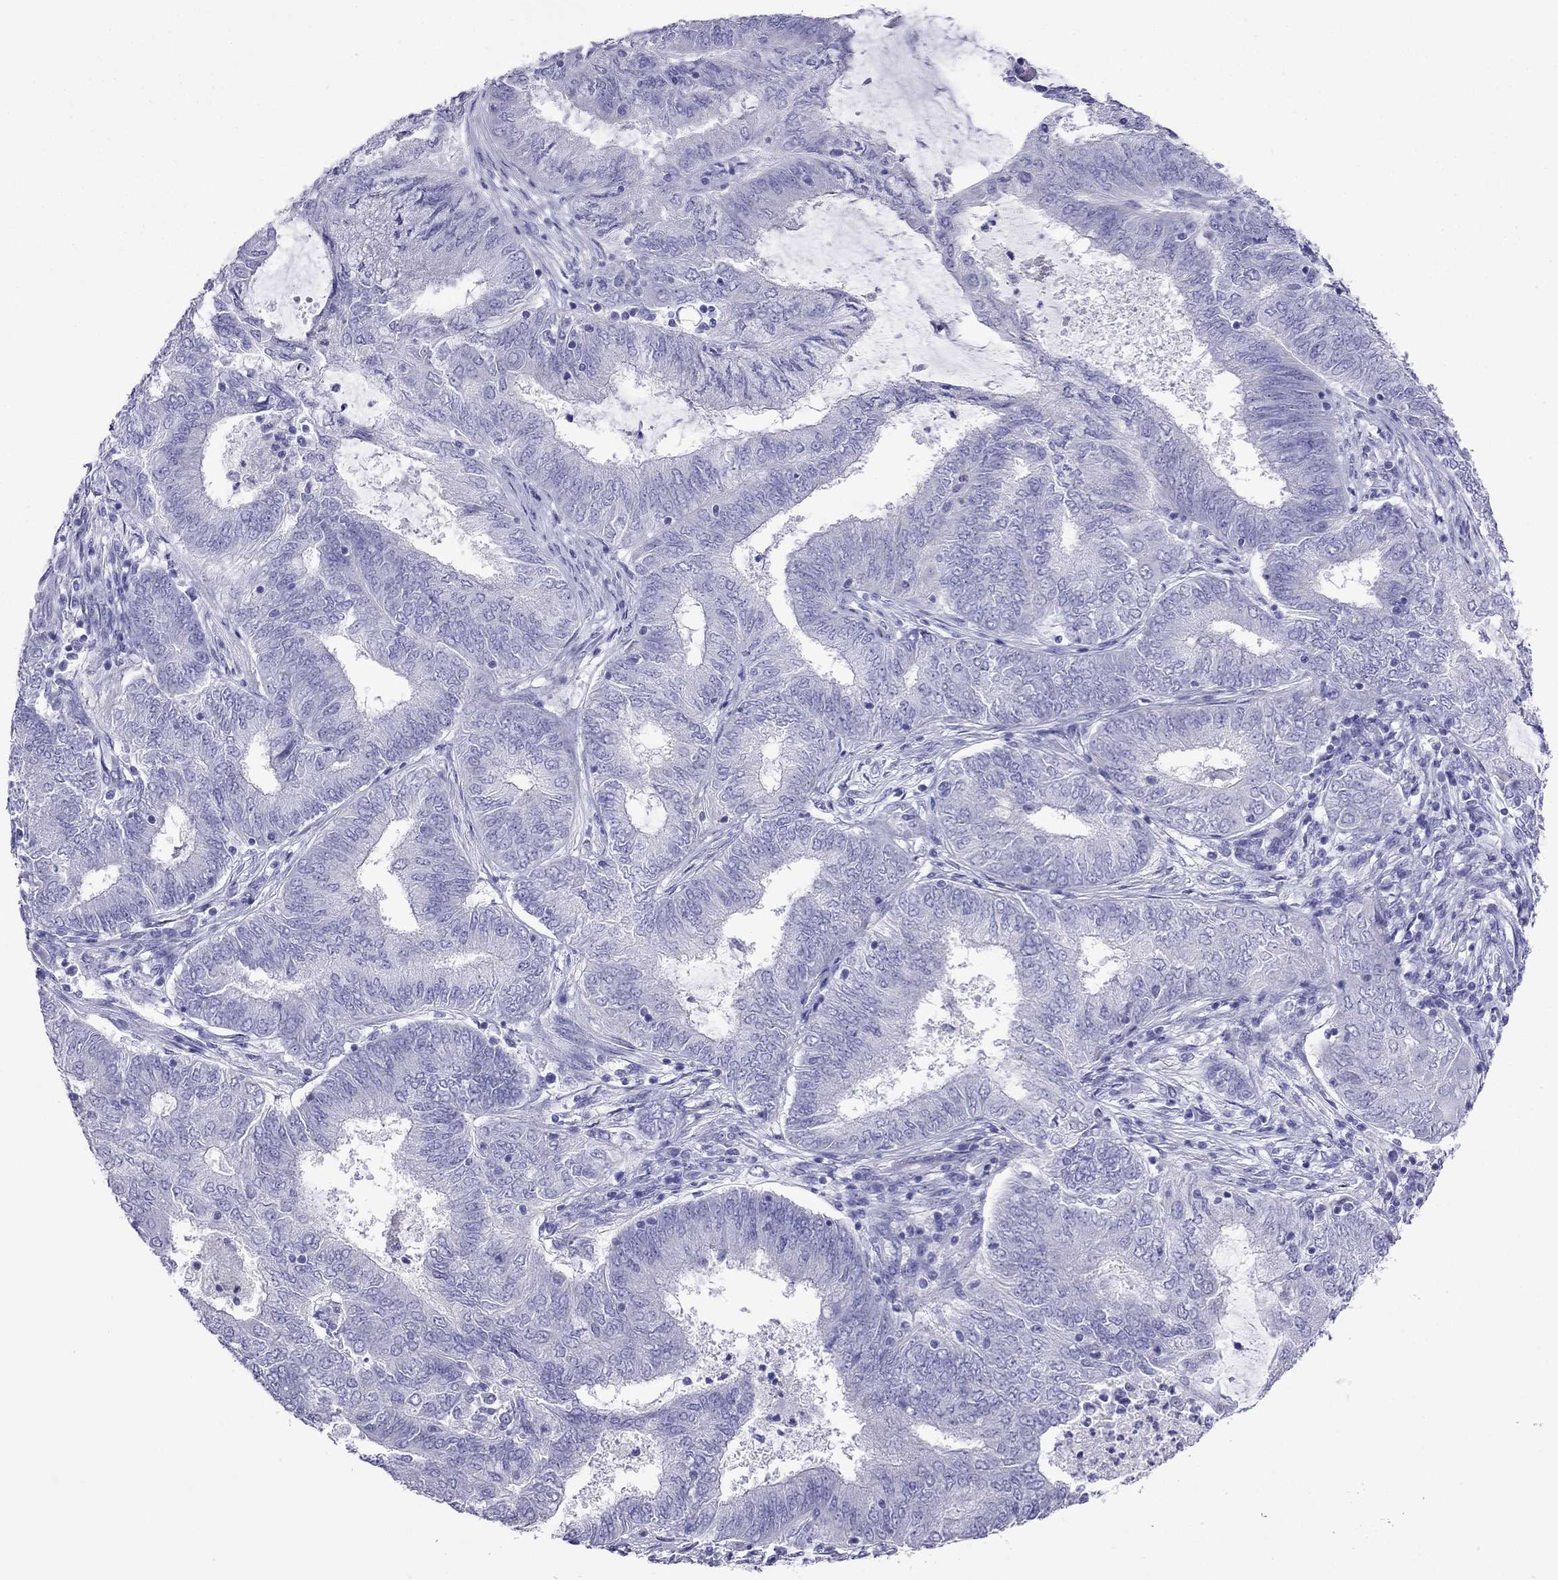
{"staining": {"intensity": "negative", "quantity": "none", "location": "none"}, "tissue": "endometrial cancer", "cell_type": "Tumor cells", "image_type": "cancer", "snomed": [{"axis": "morphology", "description": "Adenocarcinoma, NOS"}, {"axis": "topography", "description": "Endometrium"}], "caption": "Human endometrial cancer (adenocarcinoma) stained for a protein using immunohistochemistry (IHC) displays no positivity in tumor cells.", "gene": "PCDHA6", "patient": {"sex": "female", "age": 62}}